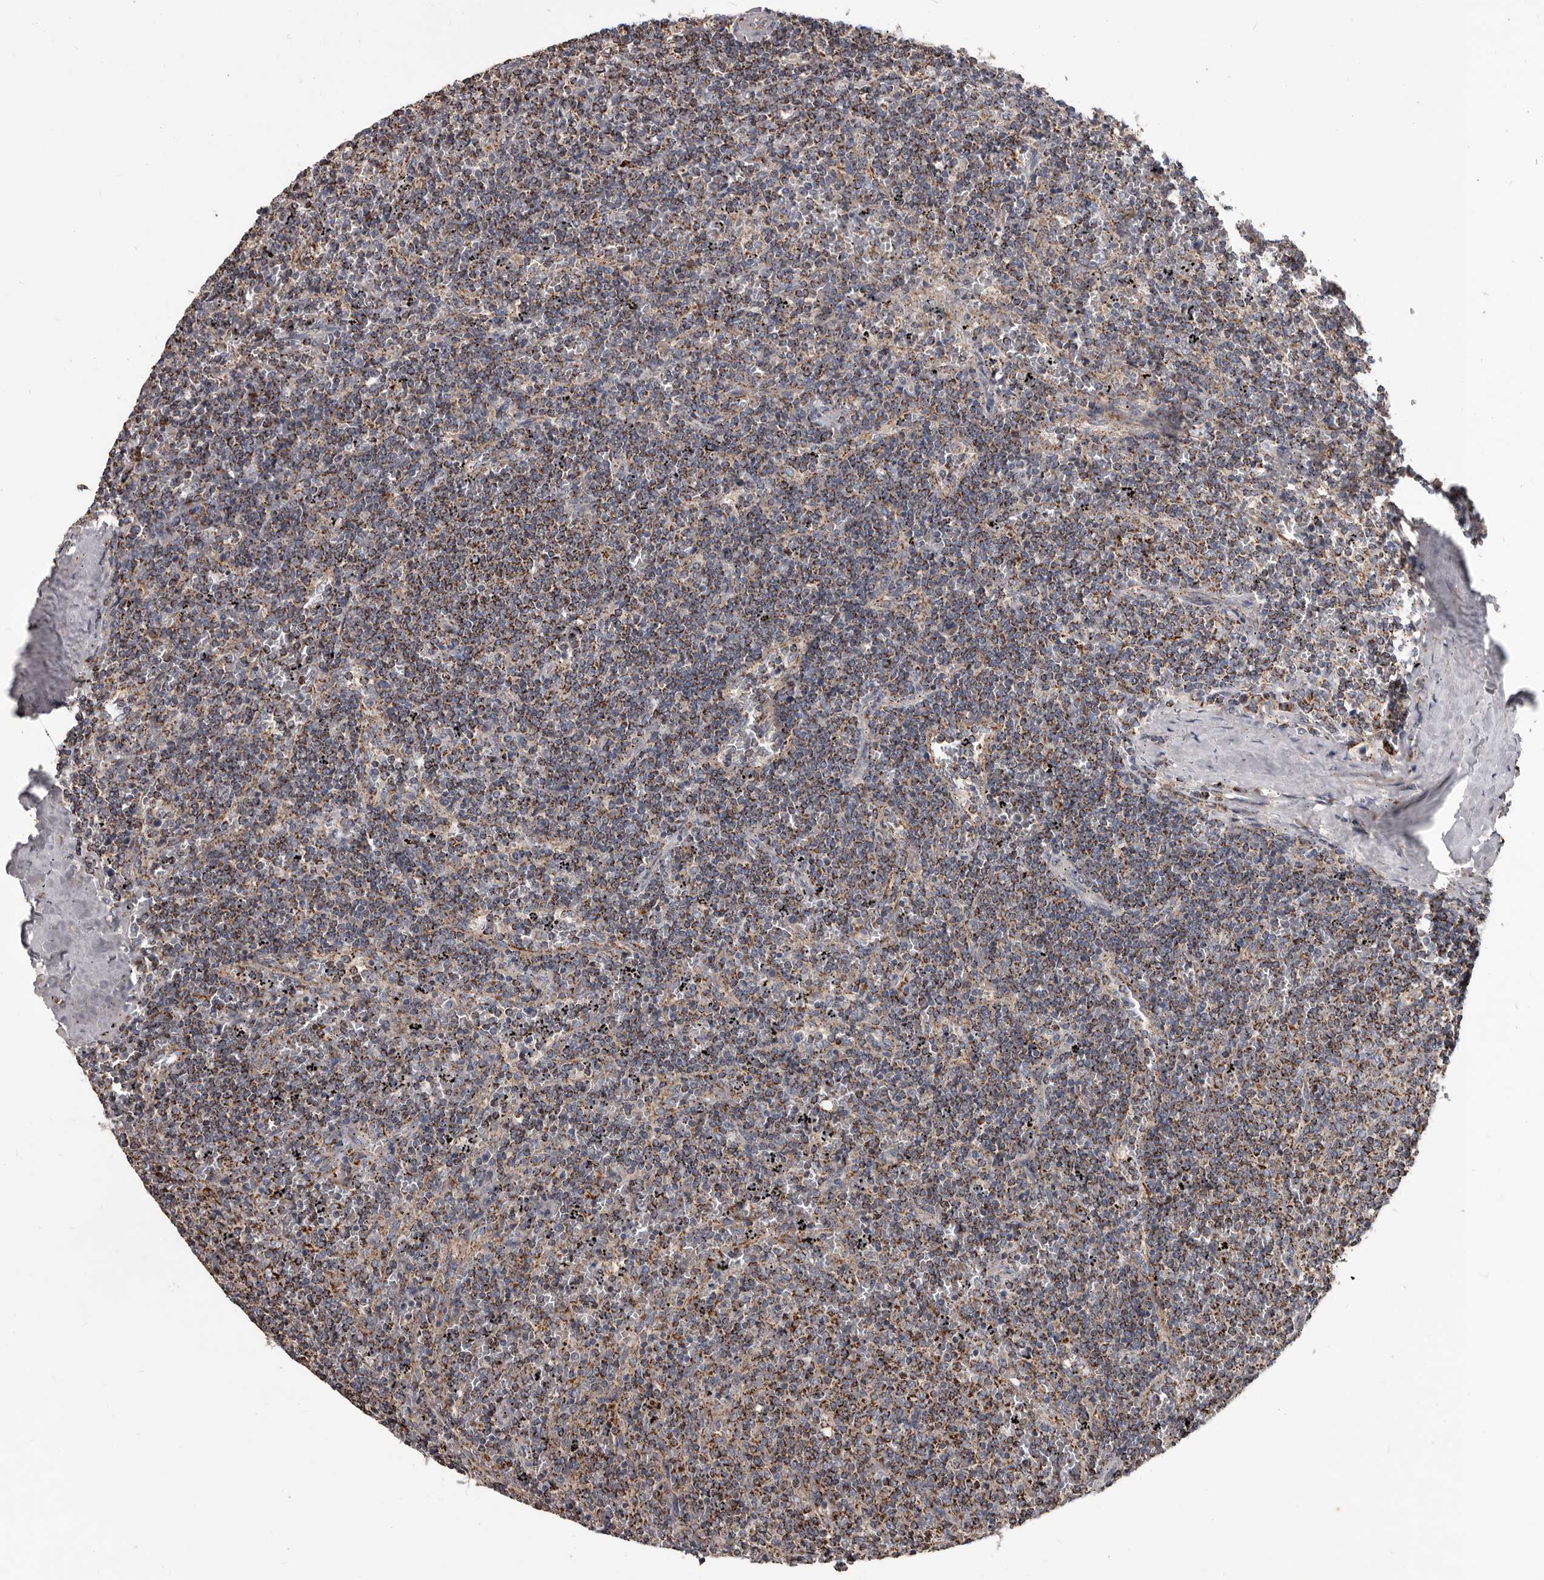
{"staining": {"intensity": "moderate", "quantity": ">75%", "location": "cytoplasmic/membranous"}, "tissue": "lymphoma", "cell_type": "Tumor cells", "image_type": "cancer", "snomed": [{"axis": "morphology", "description": "Malignant lymphoma, non-Hodgkin's type, Low grade"}, {"axis": "topography", "description": "Spleen"}], "caption": "Lymphoma tissue reveals moderate cytoplasmic/membranous staining in about >75% of tumor cells", "gene": "ALDH5A1", "patient": {"sex": "female", "age": 50}}